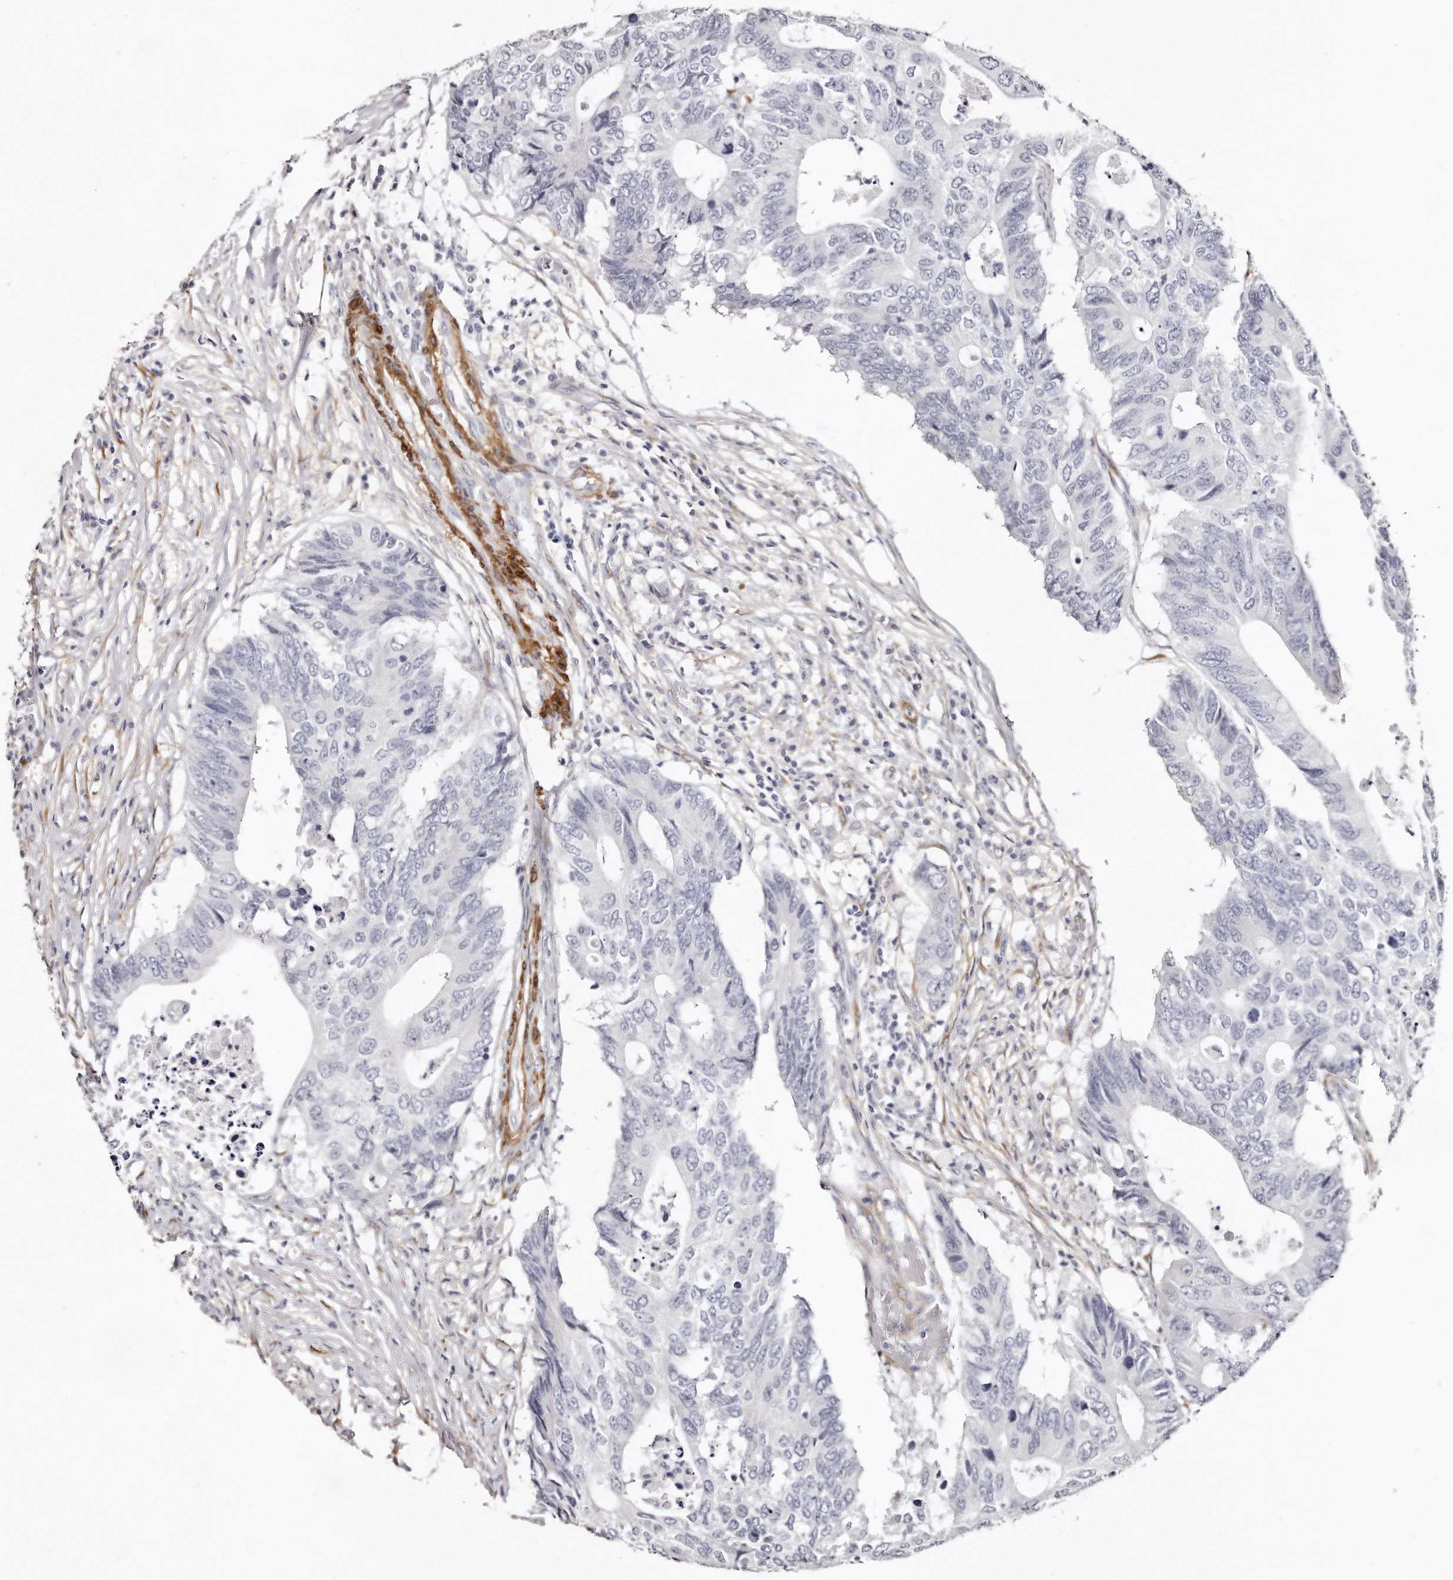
{"staining": {"intensity": "negative", "quantity": "none", "location": "none"}, "tissue": "colorectal cancer", "cell_type": "Tumor cells", "image_type": "cancer", "snomed": [{"axis": "morphology", "description": "Adenocarcinoma, NOS"}, {"axis": "topography", "description": "Colon"}], "caption": "This is a micrograph of IHC staining of colorectal cancer (adenocarcinoma), which shows no staining in tumor cells.", "gene": "LMOD1", "patient": {"sex": "male", "age": 71}}